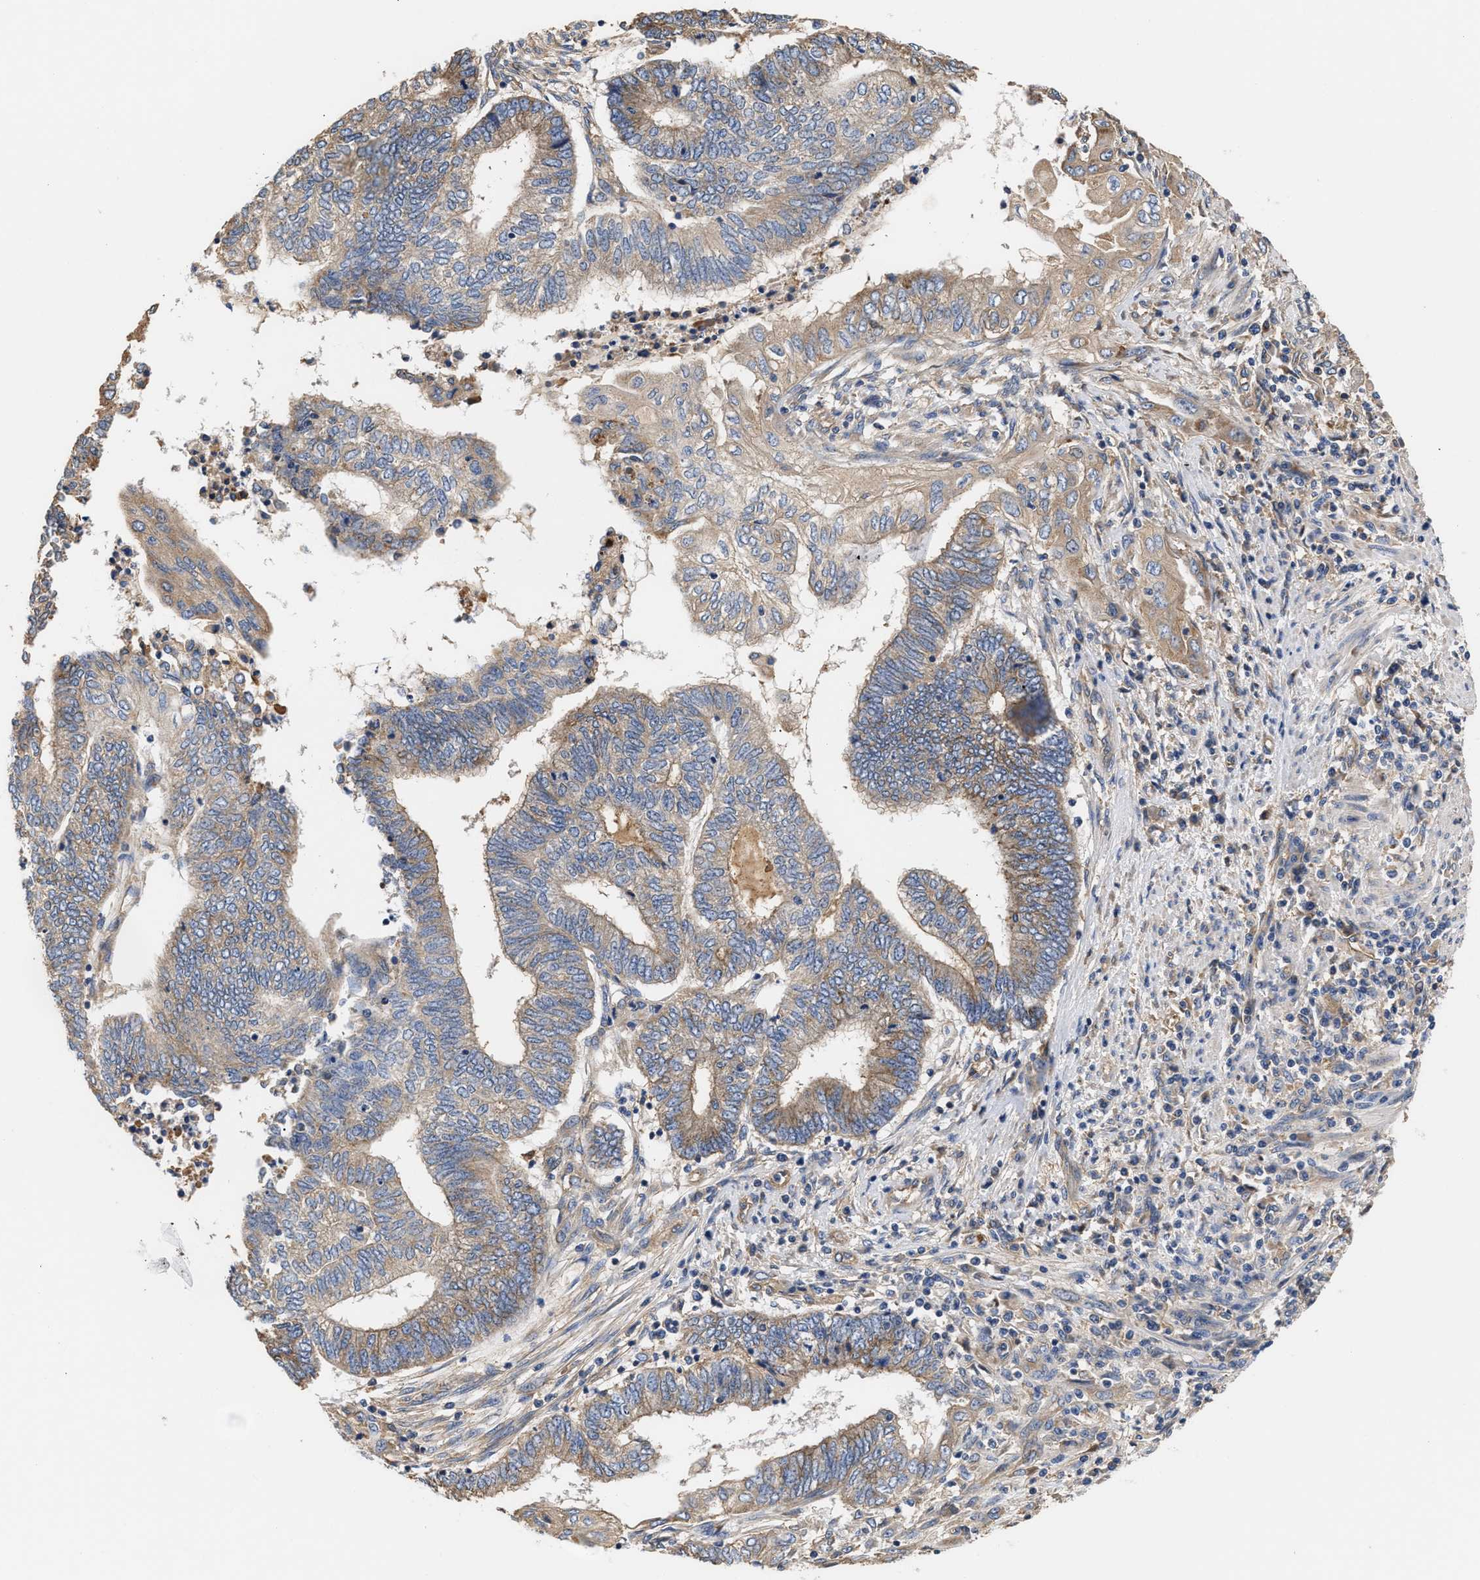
{"staining": {"intensity": "weak", "quantity": ">75%", "location": "cytoplasmic/membranous"}, "tissue": "endometrial cancer", "cell_type": "Tumor cells", "image_type": "cancer", "snomed": [{"axis": "morphology", "description": "Adenocarcinoma, NOS"}, {"axis": "topography", "description": "Uterus"}, {"axis": "topography", "description": "Endometrium"}], "caption": "There is low levels of weak cytoplasmic/membranous expression in tumor cells of endometrial adenocarcinoma, as demonstrated by immunohistochemical staining (brown color).", "gene": "KLB", "patient": {"sex": "female", "age": 70}}